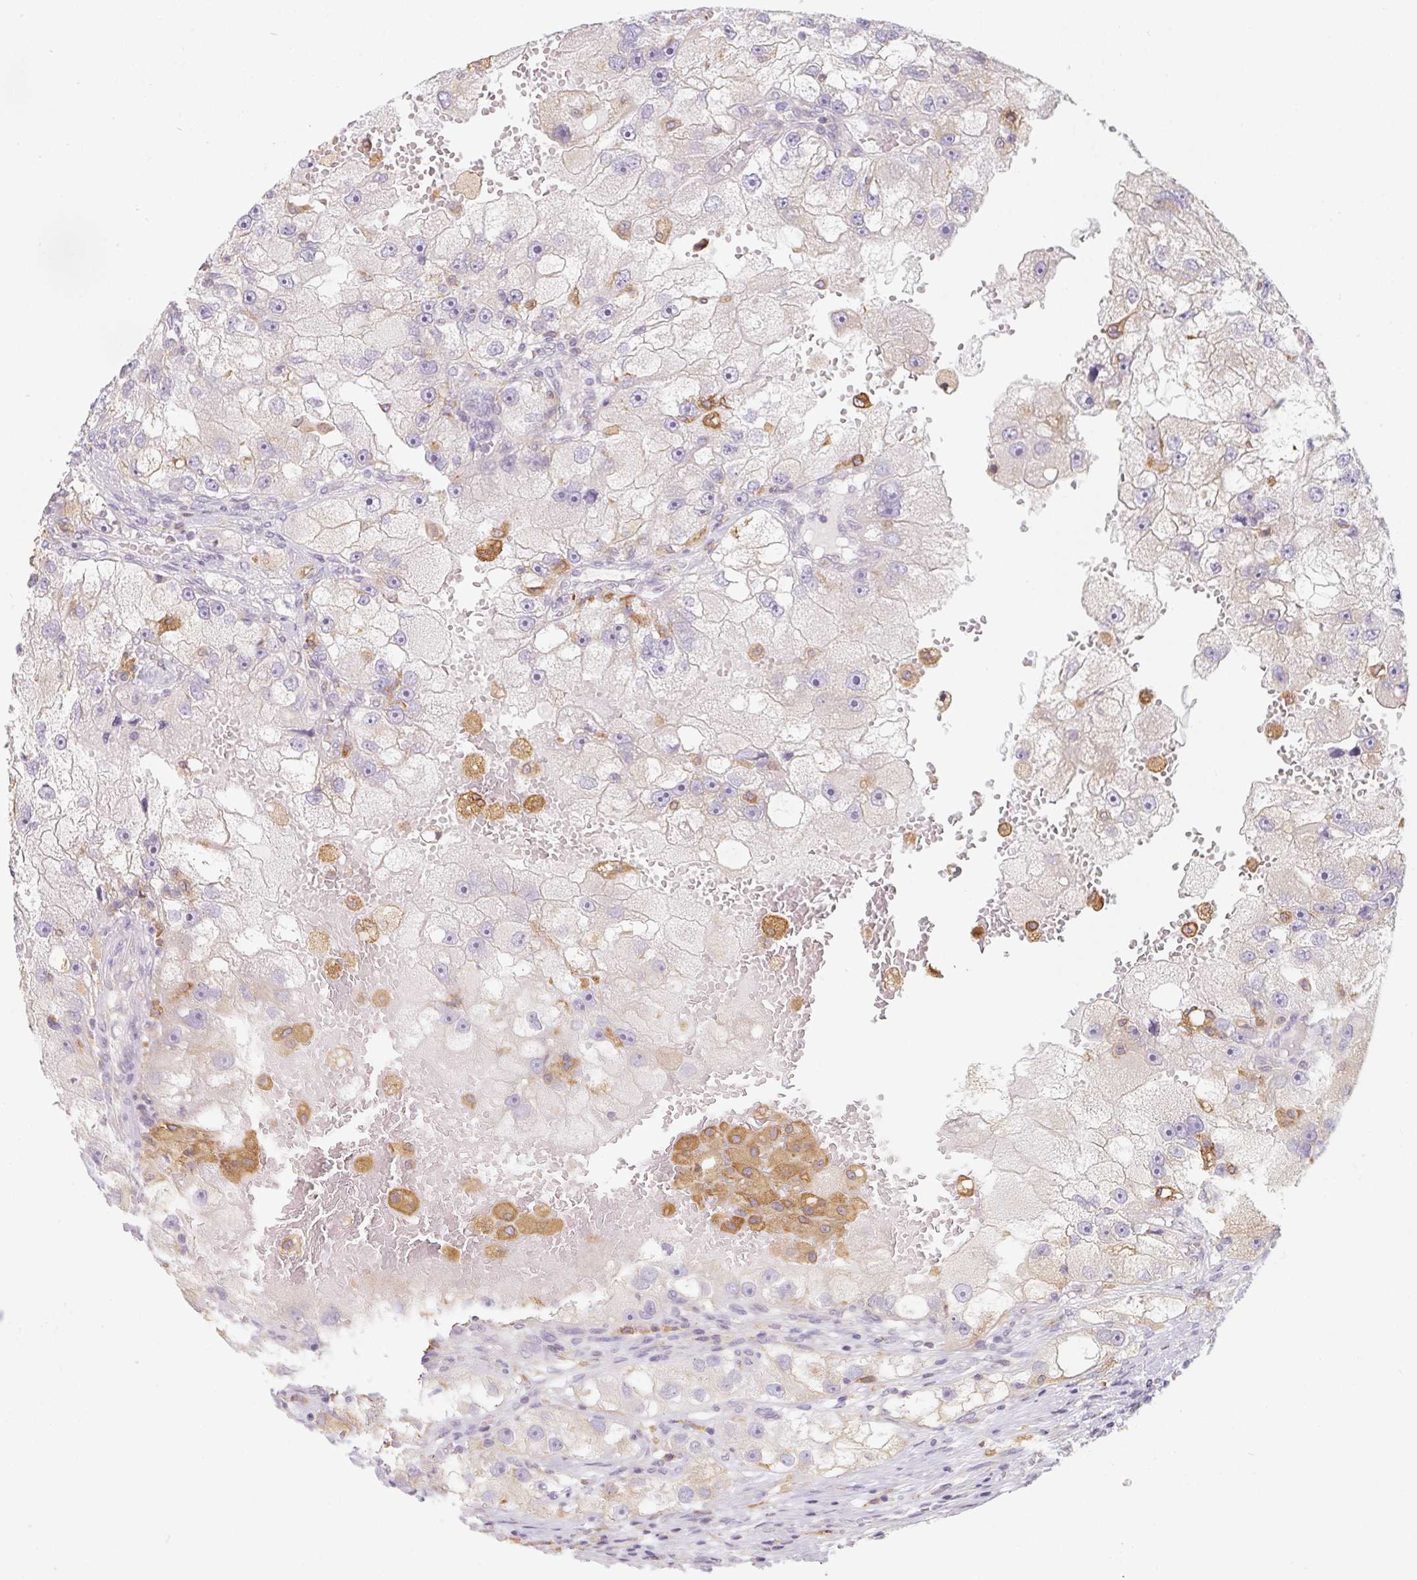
{"staining": {"intensity": "negative", "quantity": "none", "location": "none"}, "tissue": "renal cancer", "cell_type": "Tumor cells", "image_type": "cancer", "snomed": [{"axis": "morphology", "description": "Adenocarcinoma, NOS"}, {"axis": "topography", "description": "Kidney"}], "caption": "Immunohistochemistry image of renal cancer (adenocarcinoma) stained for a protein (brown), which shows no expression in tumor cells. (Brightfield microscopy of DAB (3,3'-diaminobenzidine) immunohistochemistry (IHC) at high magnification).", "gene": "SOAT1", "patient": {"sex": "male", "age": 63}}